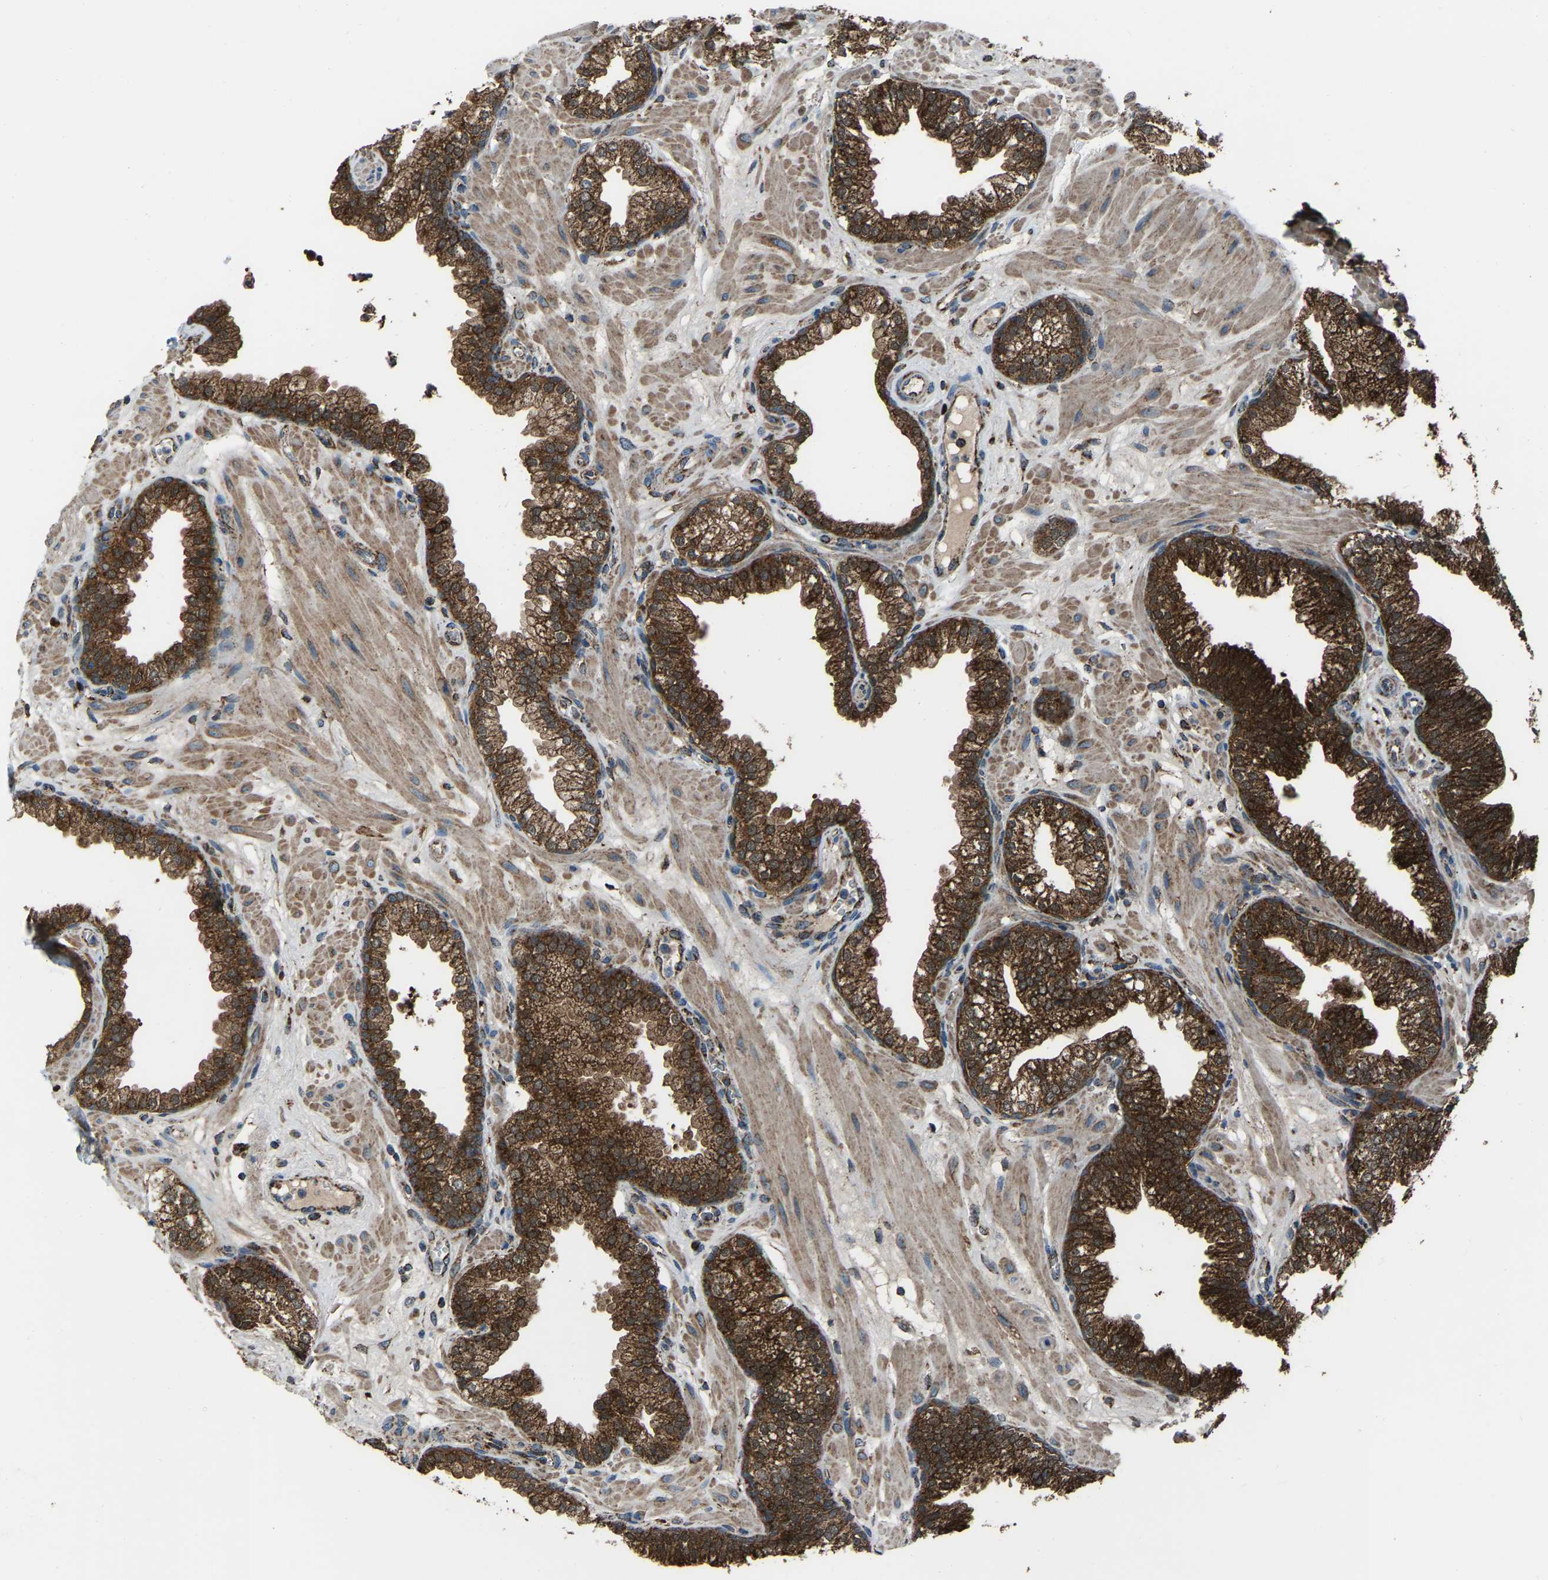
{"staining": {"intensity": "strong", "quantity": ">75%", "location": "cytoplasmic/membranous"}, "tissue": "prostate", "cell_type": "Glandular cells", "image_type": "normal", "snomed": [{"axis": "morphology", "description": "Normal tissue, NOS"}, {"axis": "morphology", "description": "Urothelial carcinoma, Low grade"}, {"axis": "topography", "description": "Urinary bladder"}, {"axis": "topography", "description": "Prostate"}], "caption": "Immunohistochemical staining of unremarkable prostate exhibits high levels of strong cytoplasmic/membranous staining in about >75% of glandular cells.", "gene": "AKR1A1", "patient": {"sex": "male", "age": 60}}